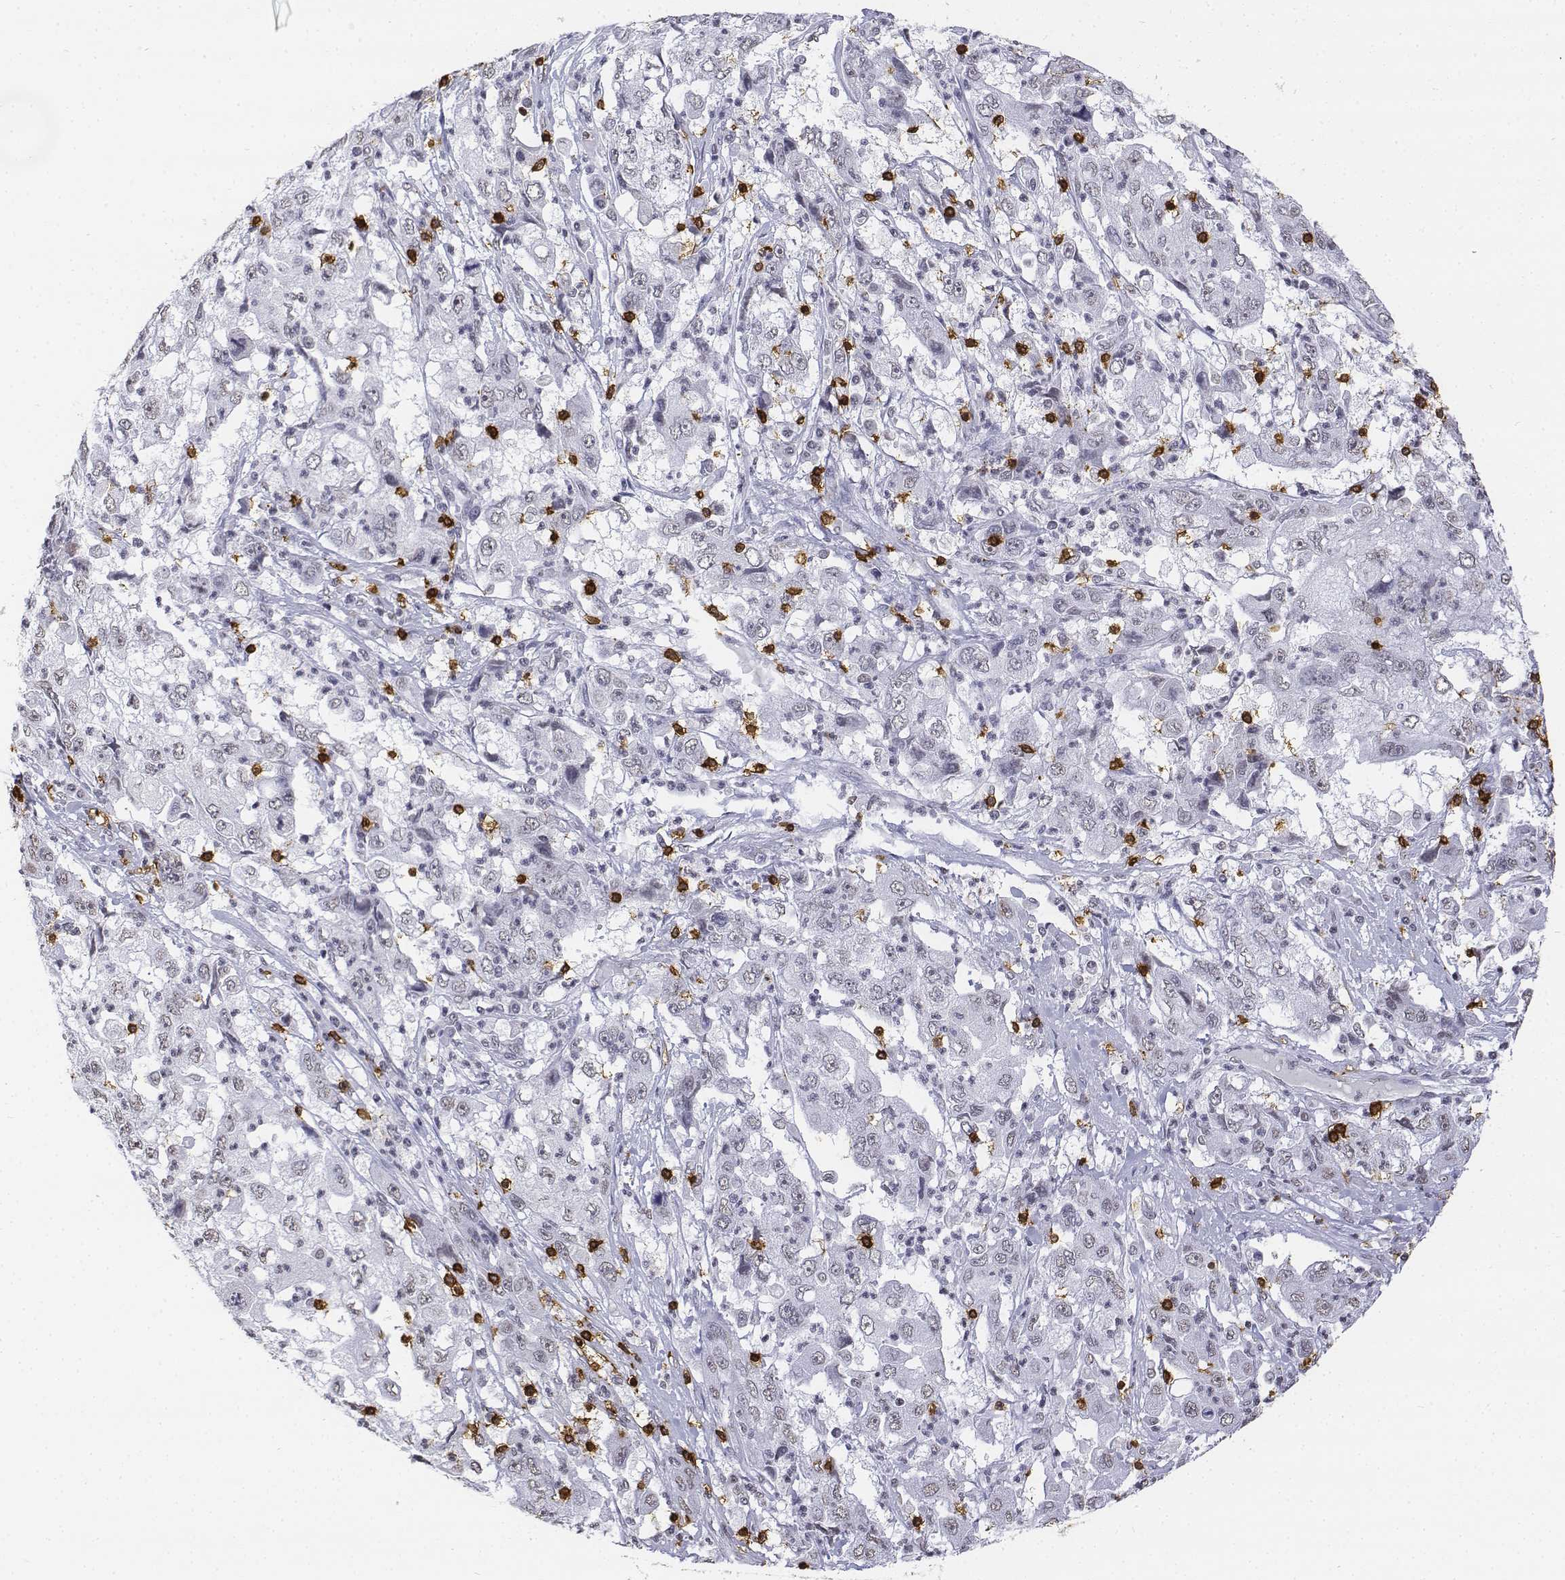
{"staining": {"intensity": "negative", "quantity": "none", "location": "none"}, "tissue": "cervical cancer", "cell_type": "Tumor cells", "image_type": "cancer", "snomed": [{"axis": "morphology", "description": "Squamous cell carcinoma, NOS"}, {"axis": "topography", "description": "Cervix"}], "caption": "Immunohistochemistry of cervical cancer (squamous cell carcinoma) shows no staining in tumor cells. The staining is performed using DAB brown chromogen with nuclei counter-stained in using hematoxylin.", "gene": "CD3E", "patient": {"sex": "female", "age": 36}}